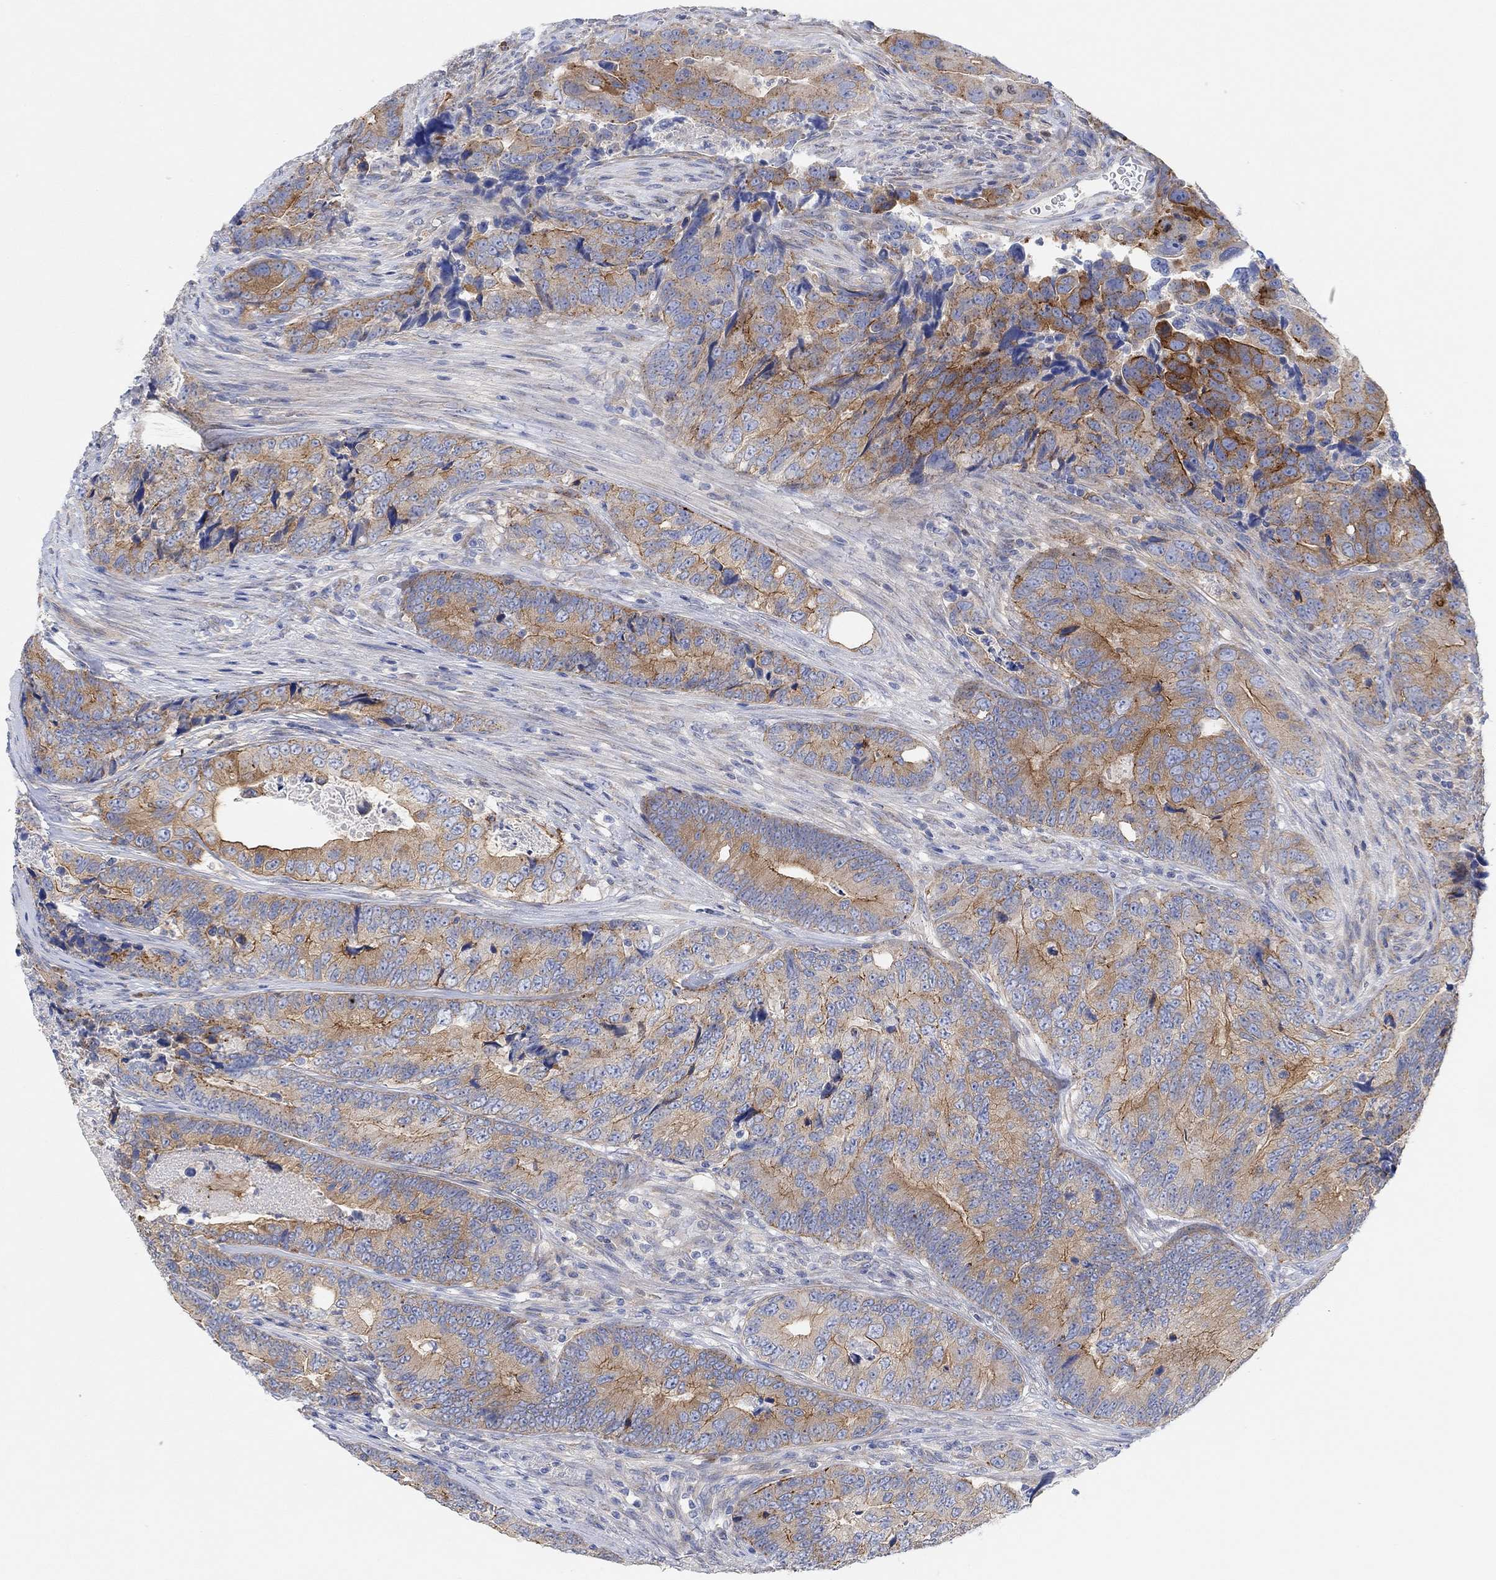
{"staining": {"intensity": "strong", "quantity": "25%-75%", "location": "cytoplasmic/membranous"}, "tissue": "colorectal cancer", "cell_type": "Tumor cells", "image_type": "cancer", "snomed": [{"axis": "morphology", "description": "Adenocarcinoma, NOS"}, {"axis": "topography", "description": "Colon"}], "caption": "Strong cytoplasmic/membranous expression is identified in about 25%-75% of tumor cells in colorectal adenocarcinoma.", "gene": "RGS1", "patient": {"sex": "female", "age": 72}}